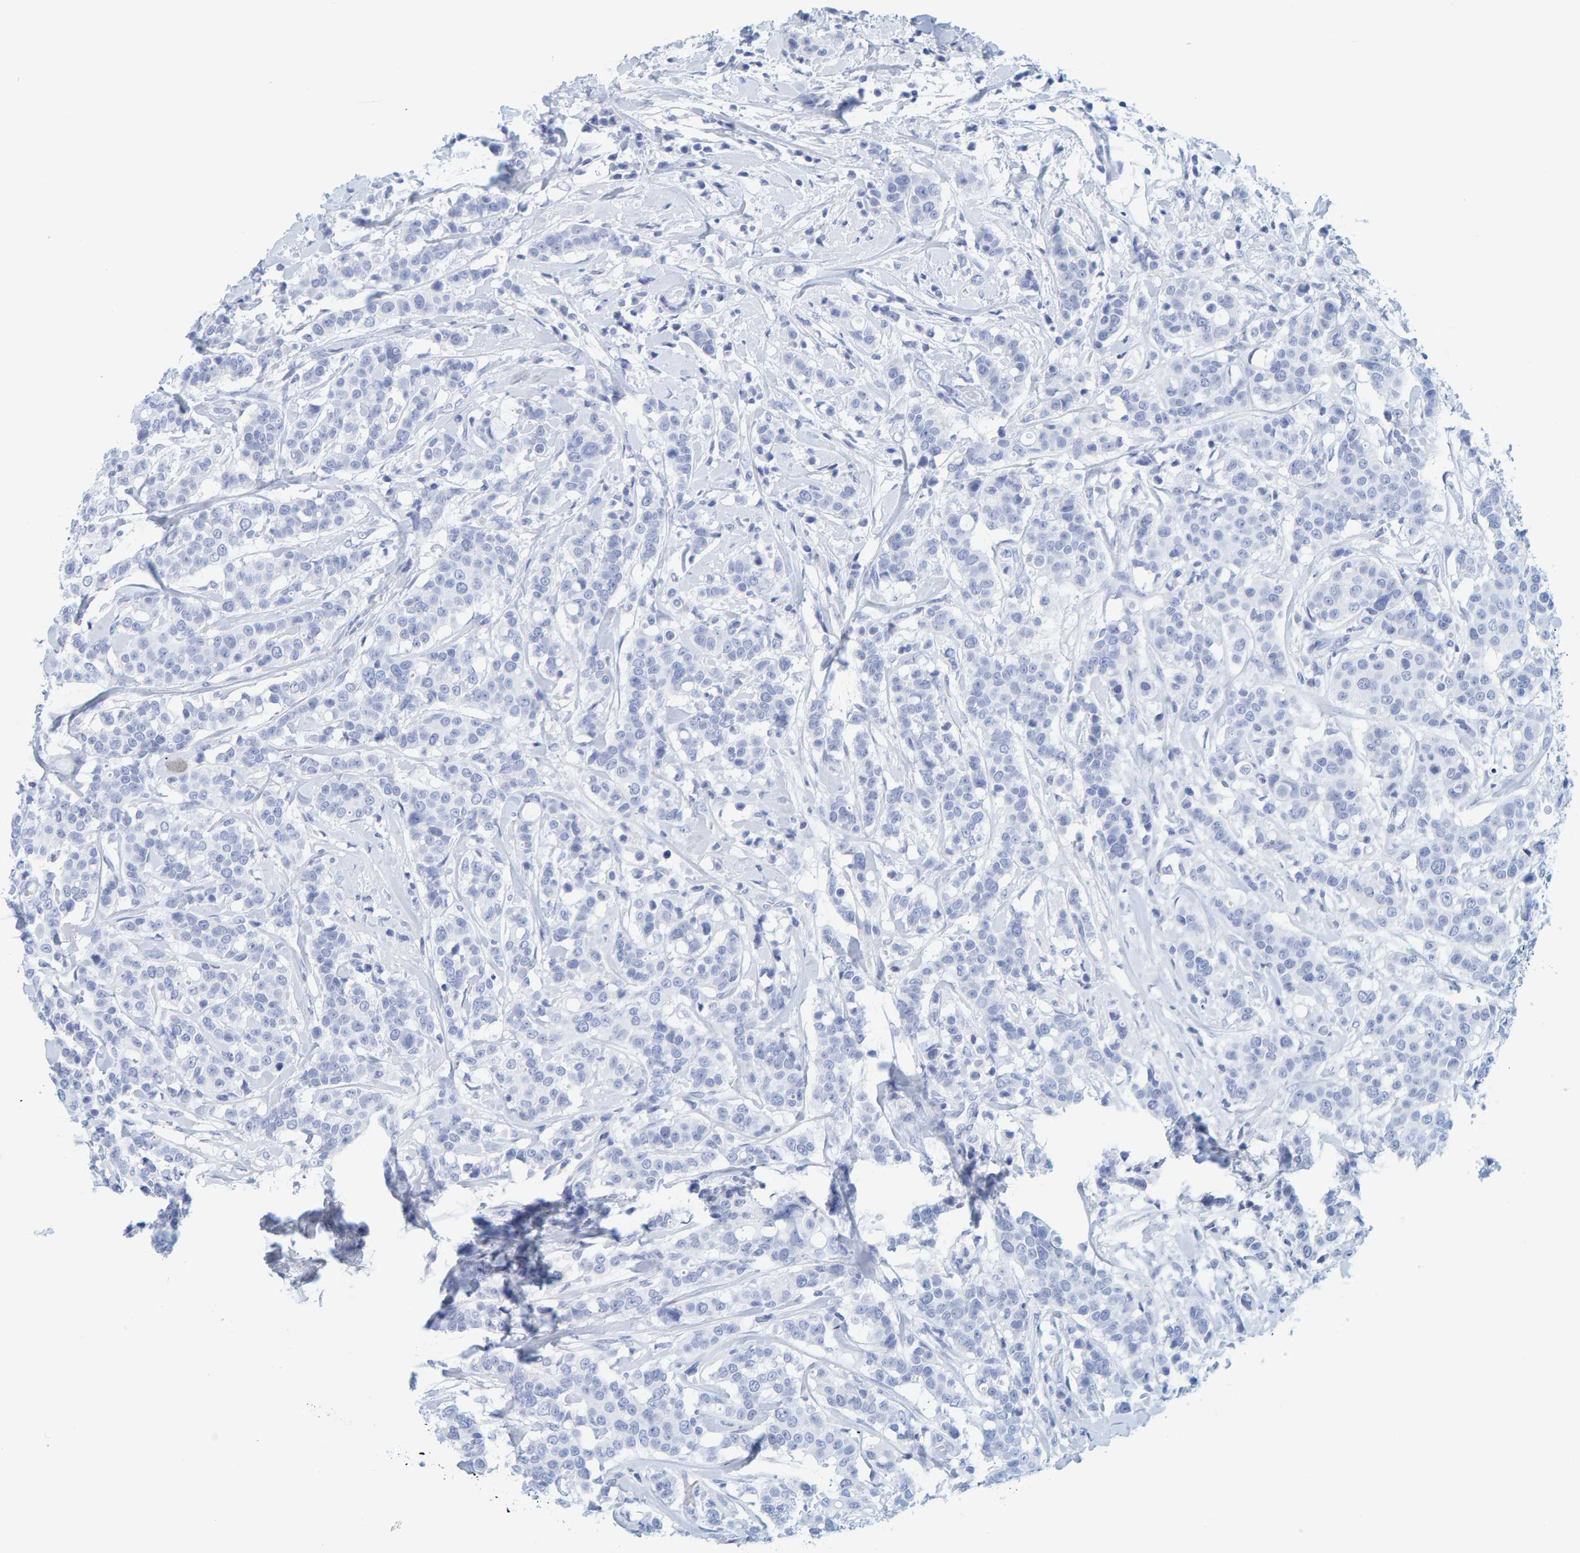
{"staining": {"intensity": "negative", "quantity": "none", "location": "none"}, "tissue": "breast cancer", "cell_type": "Tumor cells", "image_type": "cancer", "snomed": [{"axis": "morphology", "description": "Duct carcinoma"}, {"axis": "topography", "description": "Breast"}], "caption": "DAB (3,3'-diaminobenzidine) immunohistochemical staining of breast cancer reveals no significant positivity in tumor cells.", "gene": "SFTPC", "patient": {"sex": "female", "age": 27}}